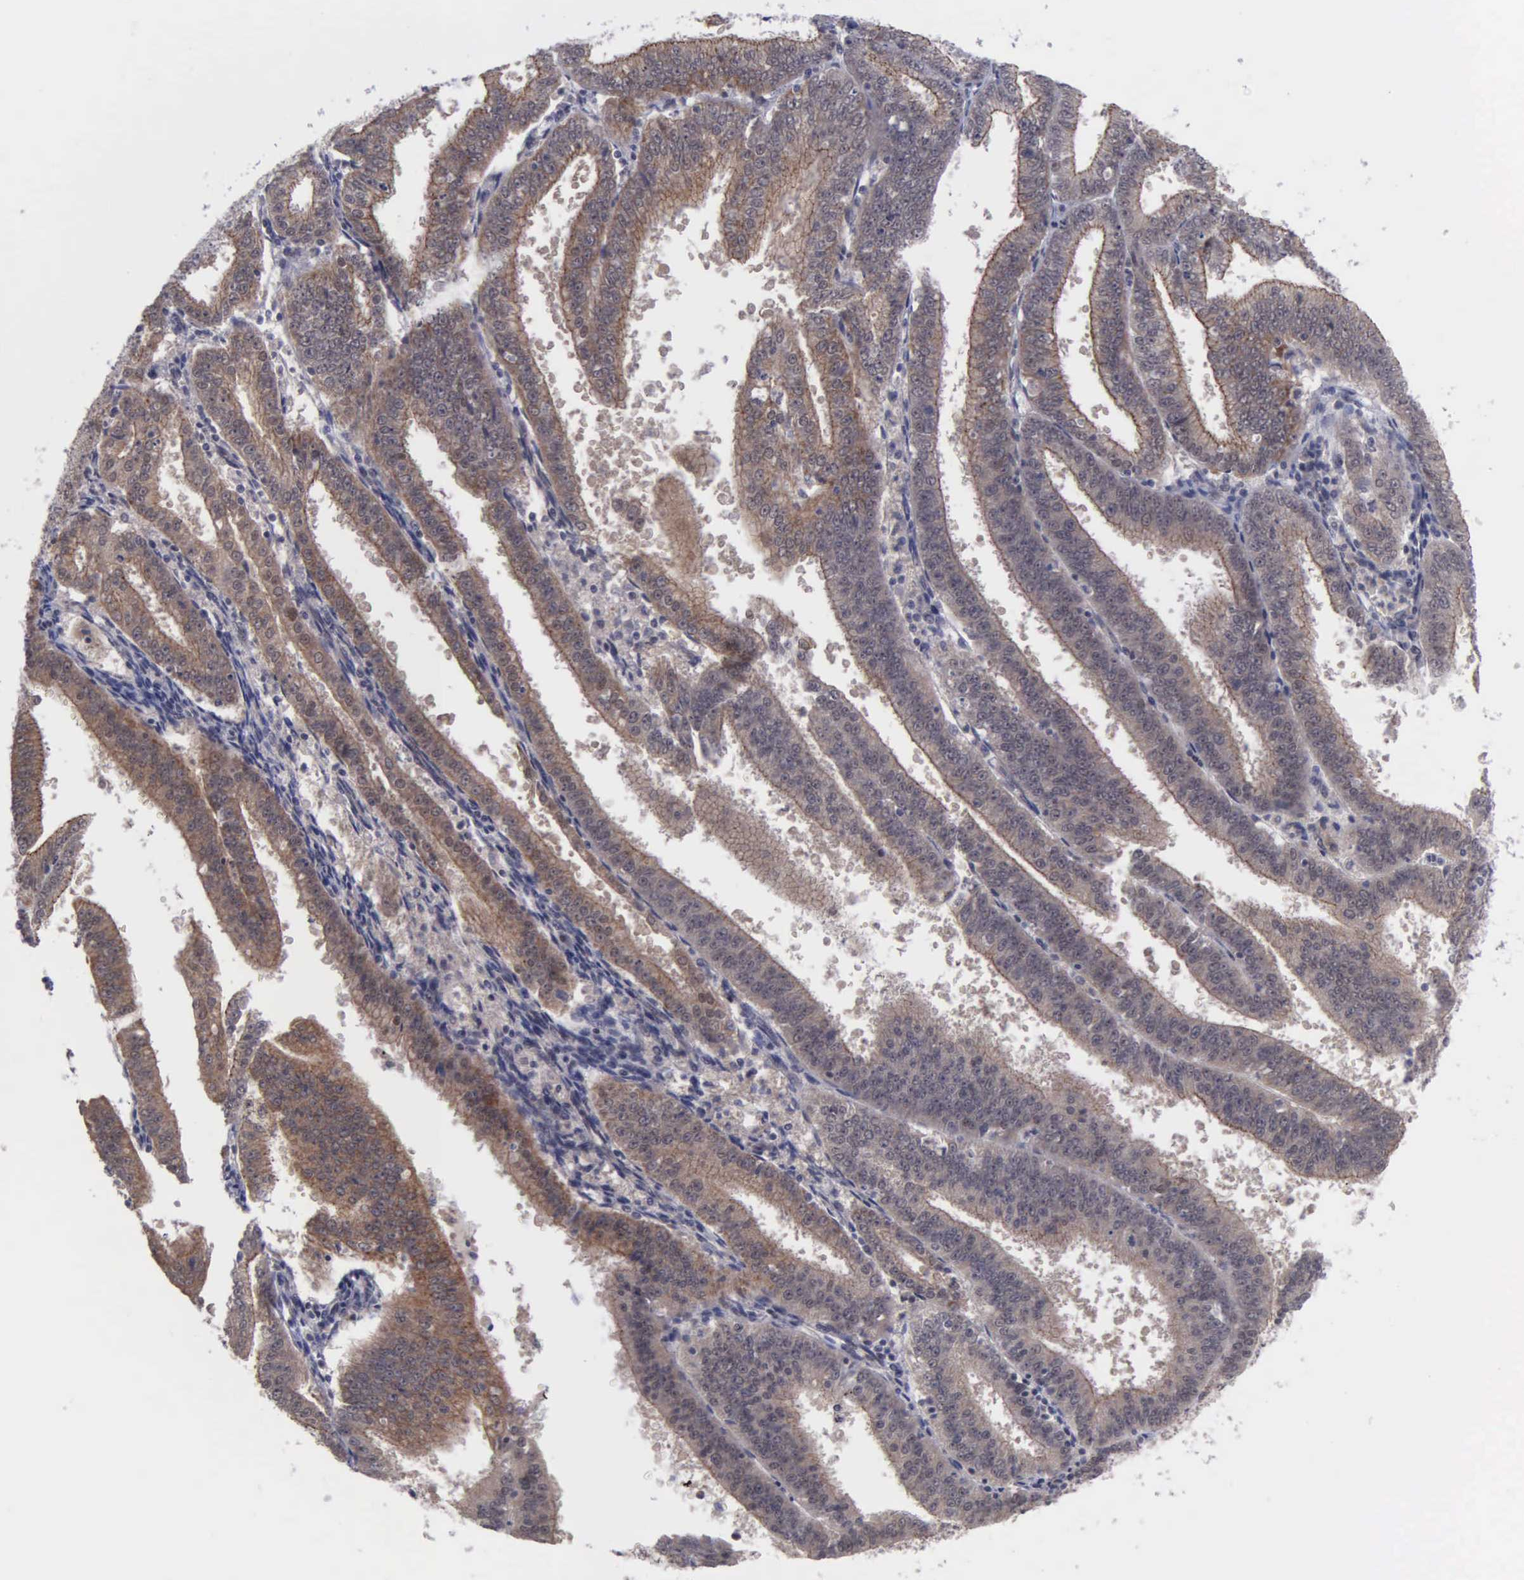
{"staining": {"intensity": "moderate", "quantity": ">75%", "location": "cytoplasmic/membranous"}, "tissue": "endometrial cancer", "cell_type": "Tumor cells", "image_type": "cancer", "snomed": [{"axis": "morphology", "description": "Adenocarcinoma, NOS"}, {"axis": "topography", "description": "Endometrium"}], "caption": "A micrograph of human endometrial cancer stained for a protein reveals moderate cytoplasmic/membranous brown staining in tumor cells. (DAB (3,3'-diaminobenzidine) IHC, brown staining for protein, blue staining for nuclei).", "gene": "MAP3K9", "patient": {"sex": "female", "age": 66}}